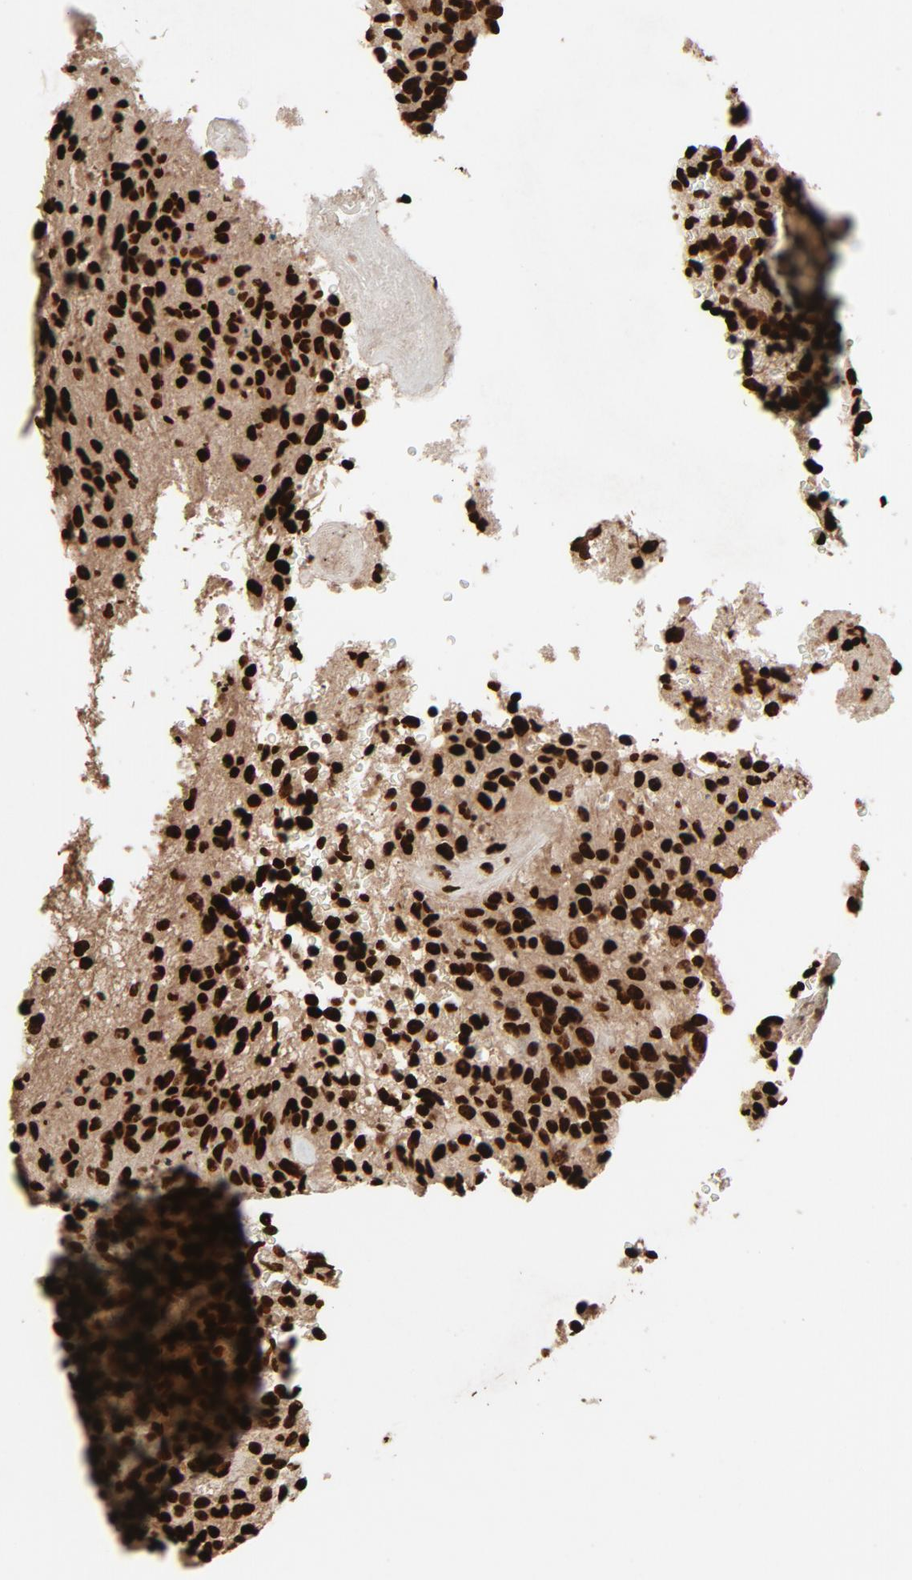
{"staining": {"intensity": "strong", "quantity": ">75%", "location": "nuclear"}, "tissue": "glioma", "cell_type": "Tumor cells", "image_type": "cancer", "snomed": [{"axis": "morphology", "description": "Normal tissue, NOS"}, {"axis": "morphology", "description": "Glioma, malignant, High grade"}, {"axis": "topography", "description": "Cerebral cortex"}], "caption": "The micrograph displays staining of glioma, revealing strong nuclear protein positivity (brown color) within tumor cells.", "gene": "TP53BP1", "patient": {"sex": "male", "age": 56}}